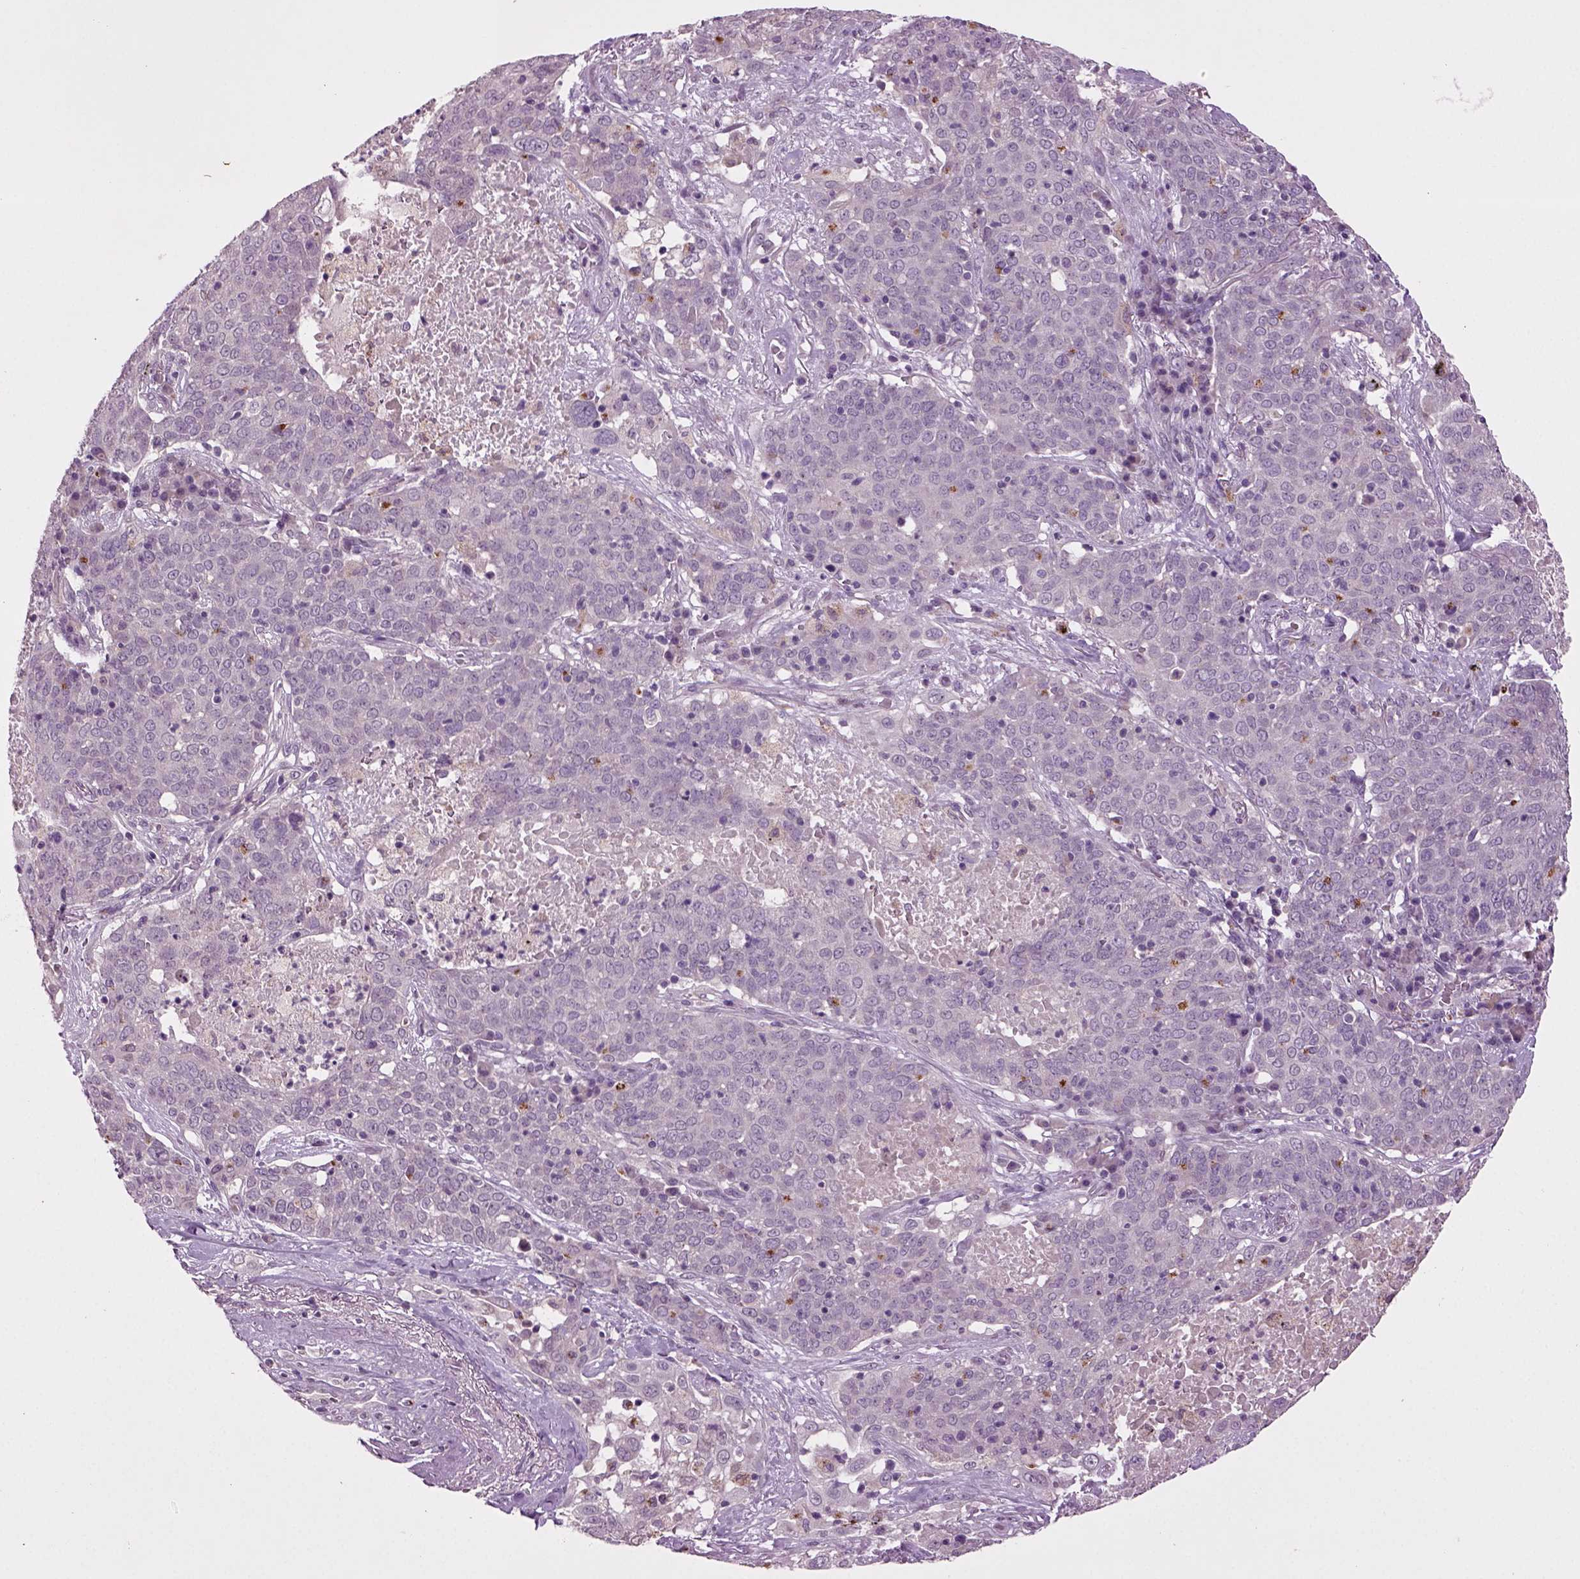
{"staining": {"intensity": "negative", "quantity": "none", "location": "none"}, "tissue": "lung cancer", "cell_type": "Tumor cells", "image_type": "cancer", "snomed": [{"axis": "morphology", "description": "Squamous cell carcinoma, NOS"}, {"axis": "topography", "description": "Lung"}], "caption": "IHC of human lung cancer (squamous cell carcinoma) demonstrates no staining in tumor cells.", "gene": "SLC17A6", "patient": {"sex": "male", "age": 82}}